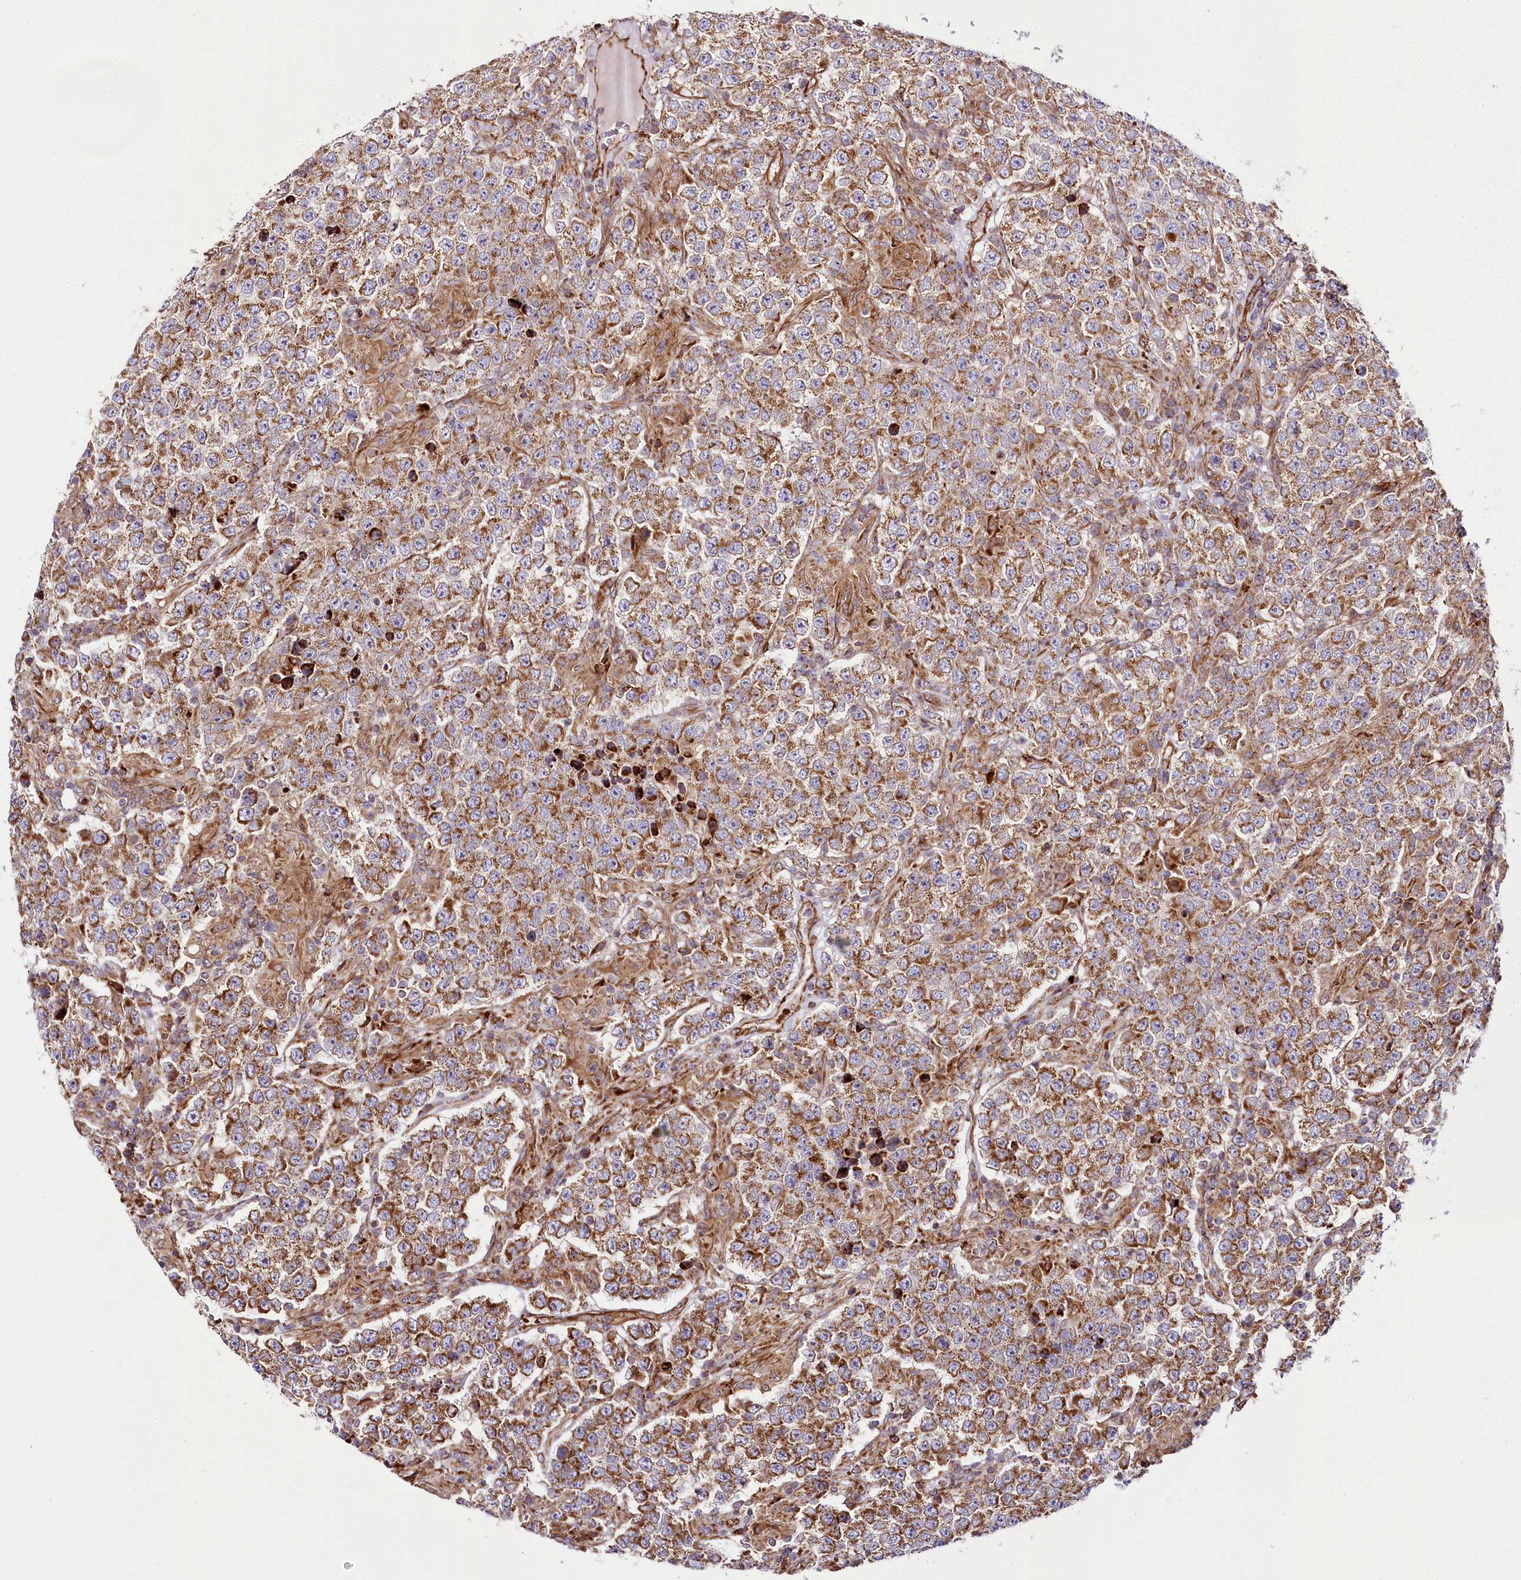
{"staining": {"intensity": "moderate", "quantity": ">75%", "location": "cytoplasmic/membranous"}, "tissue": "testis cancer", "cell_type": "Tumor cells", "image_type": "cancer", "snomed": [{"axis": "morphology", "description": "Normal tissue, NOS"}, {"axis": "morphology", "description": "Urothelial carcinoma, High grade"}, {"axis": "morphology", "description": "Seminoma, NOS"}, {"axis": "morphology", "description": "Carcinoma, Embryonal, NOS"}, {"axis": "topography", "description": "Urinary bladder"}, {"axis": "topography", "description": "Testis"}], "caption": "A brown stain labels moderate cytoplasmic/membranous expression of a protein in high-grade urothelial carcinoma (testis) tumor cells.", "gene": "THUMPD3", "patient": {"sex": "male", "age": 41}}